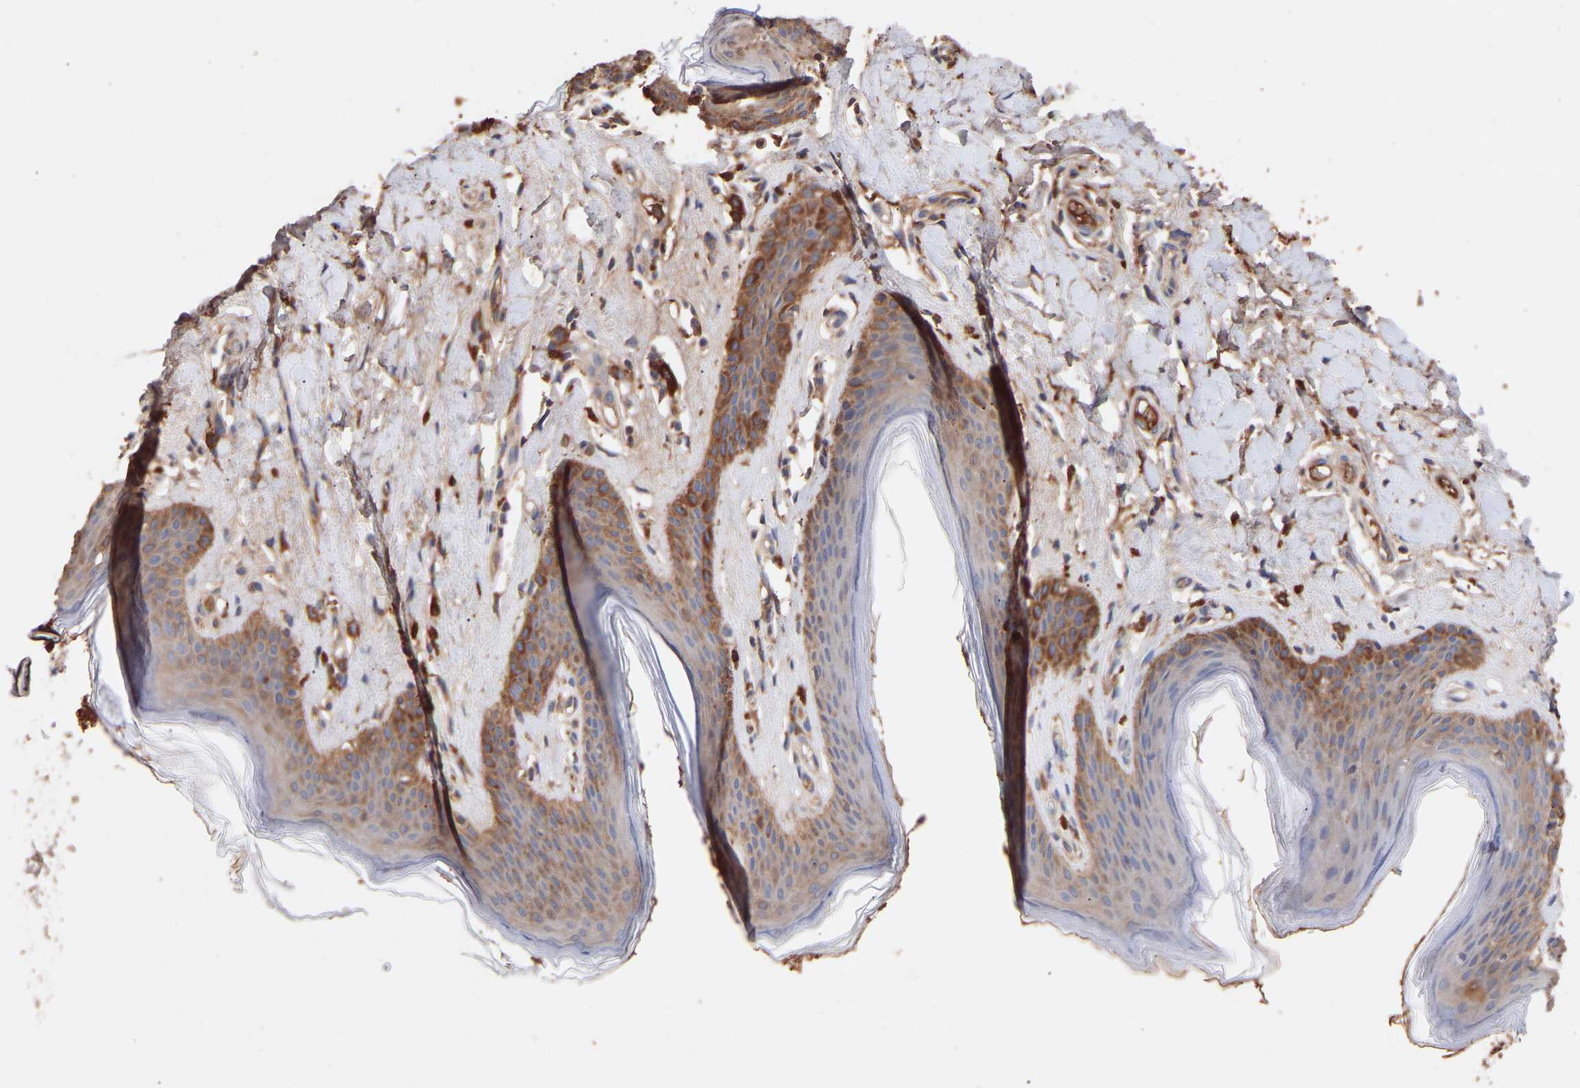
{"staining": {"intensity": "moderate", "quantity": ">75%", "location": "cytoplasmic/membranous"}, "tissue": "skin", "cell_type": "Epidermal cells", "image_type": "normal", "snomed": [{"axis": "morphology", "description": "Normal tissue, NOS"}, {"axis": "topography", "description": "Vulva"}], "caption": "The photomicrograph shows immunohistochemical staining of normal skin. There is moderate cytoplasmic/membranous positivity is identified in about >75% of epidermal cells.", "gene": "TMEM268", "patient": {"sex": "female", "age": 66}}